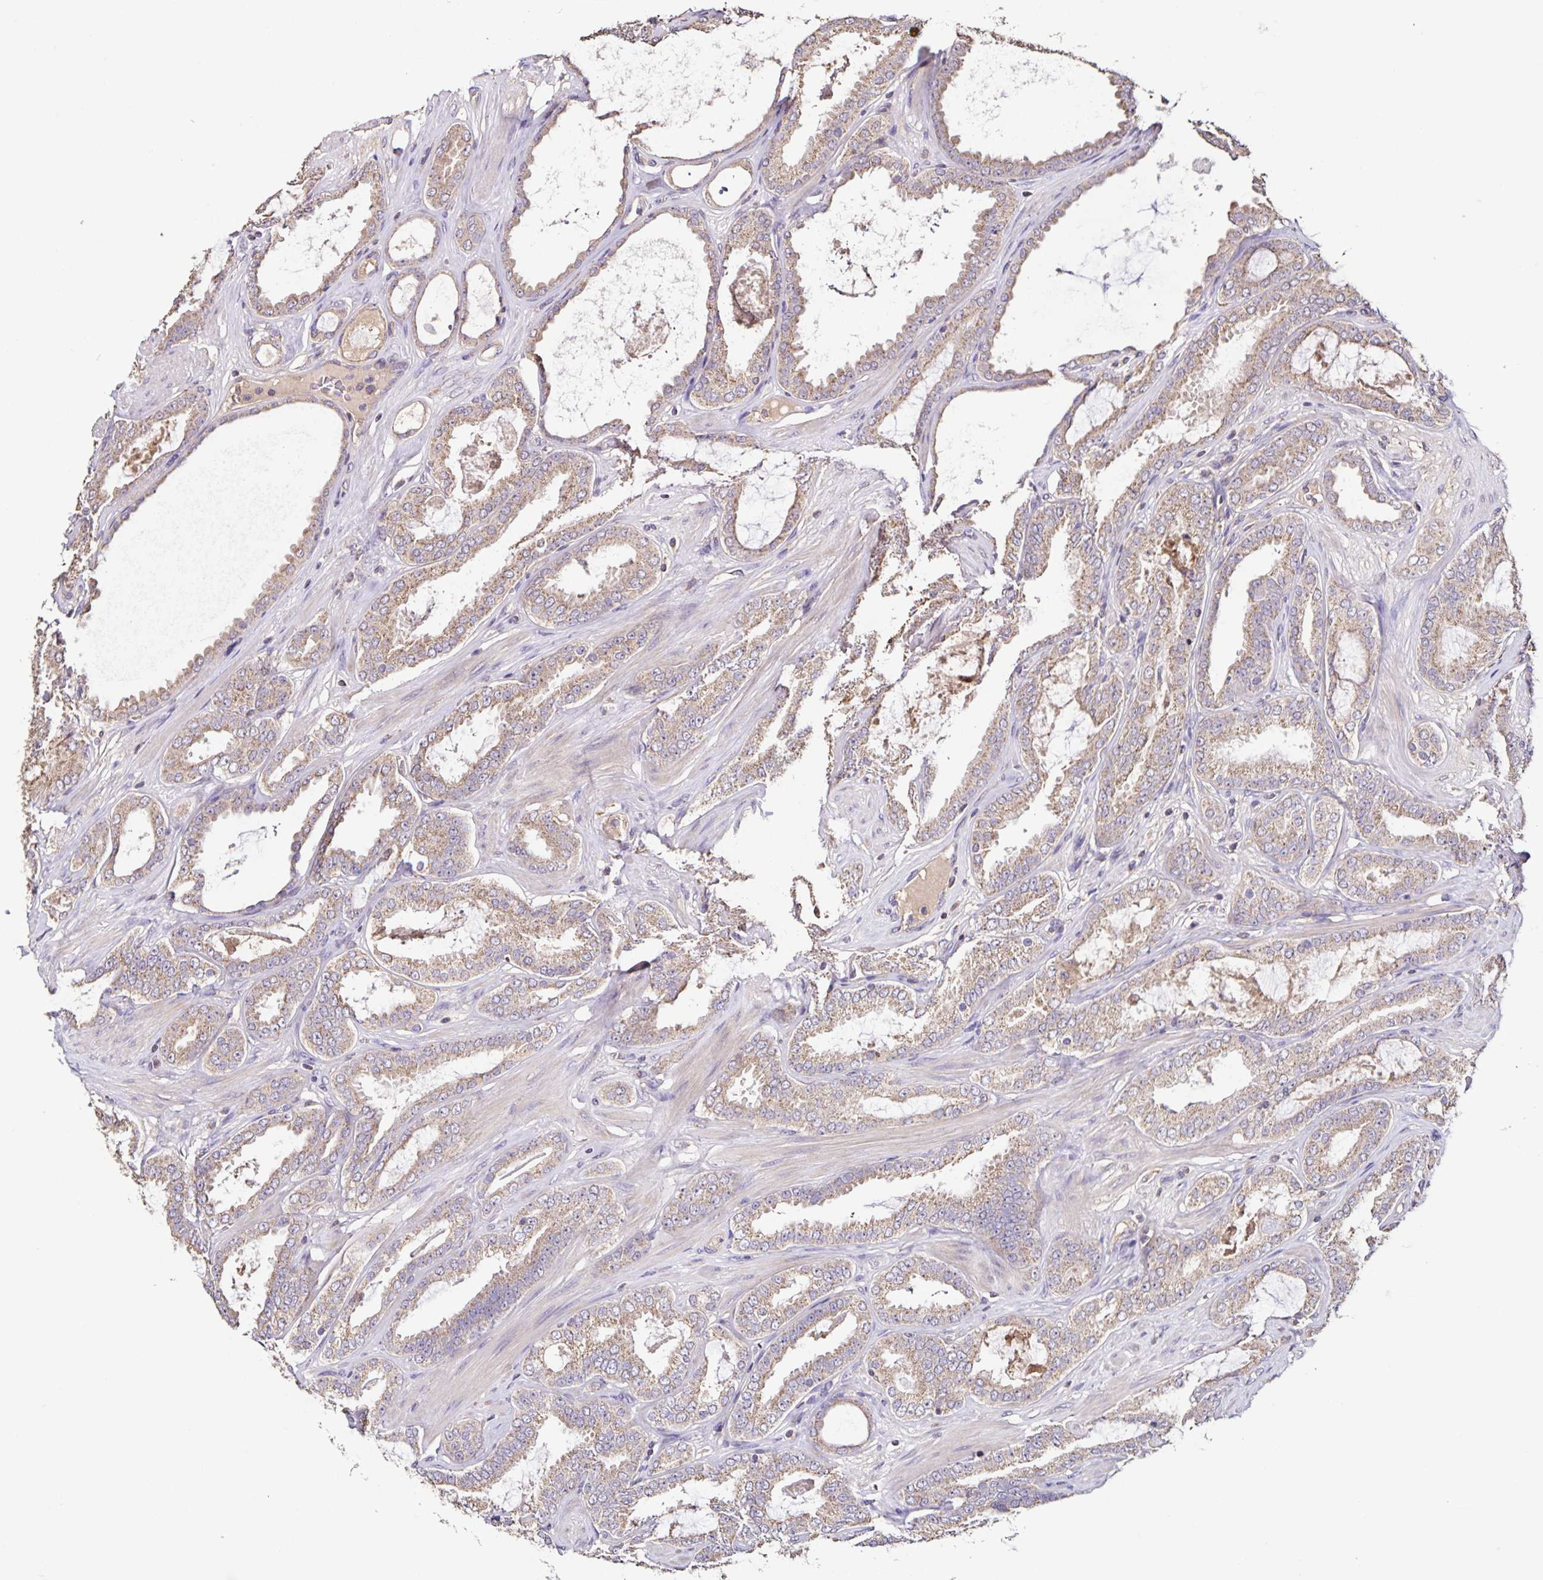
{"staining": {"intensity": "weak", "quantity": ">75%", "location": "cytoplasmic/membranous"}, "tissue": "prostate cancer", "cell_type": "Tumor cells", "image_type": "cancer", "snomed": [{"axis": "morphology", "description": "Adenocarcinoma, High grade"}, {"axis": "topography", "description": "Prostate"}], "caption": "Immunohistochemistry (DAB (3,3'-diaminobenzidine)) staining of prostate adenocarcinoma (high-grade) displays weak cytoplasmic/membranous protein staining in about >75% of tumor cells. The staining was performed using DAB (3,3'-diaminobenzidine) to visualize the protein expression in brown, while the nuclei were stained in blue with hematoxylin (Magnification: 20x).", "gene": "MAN1A1", "patient": {"sex": "male", "age": 63}}